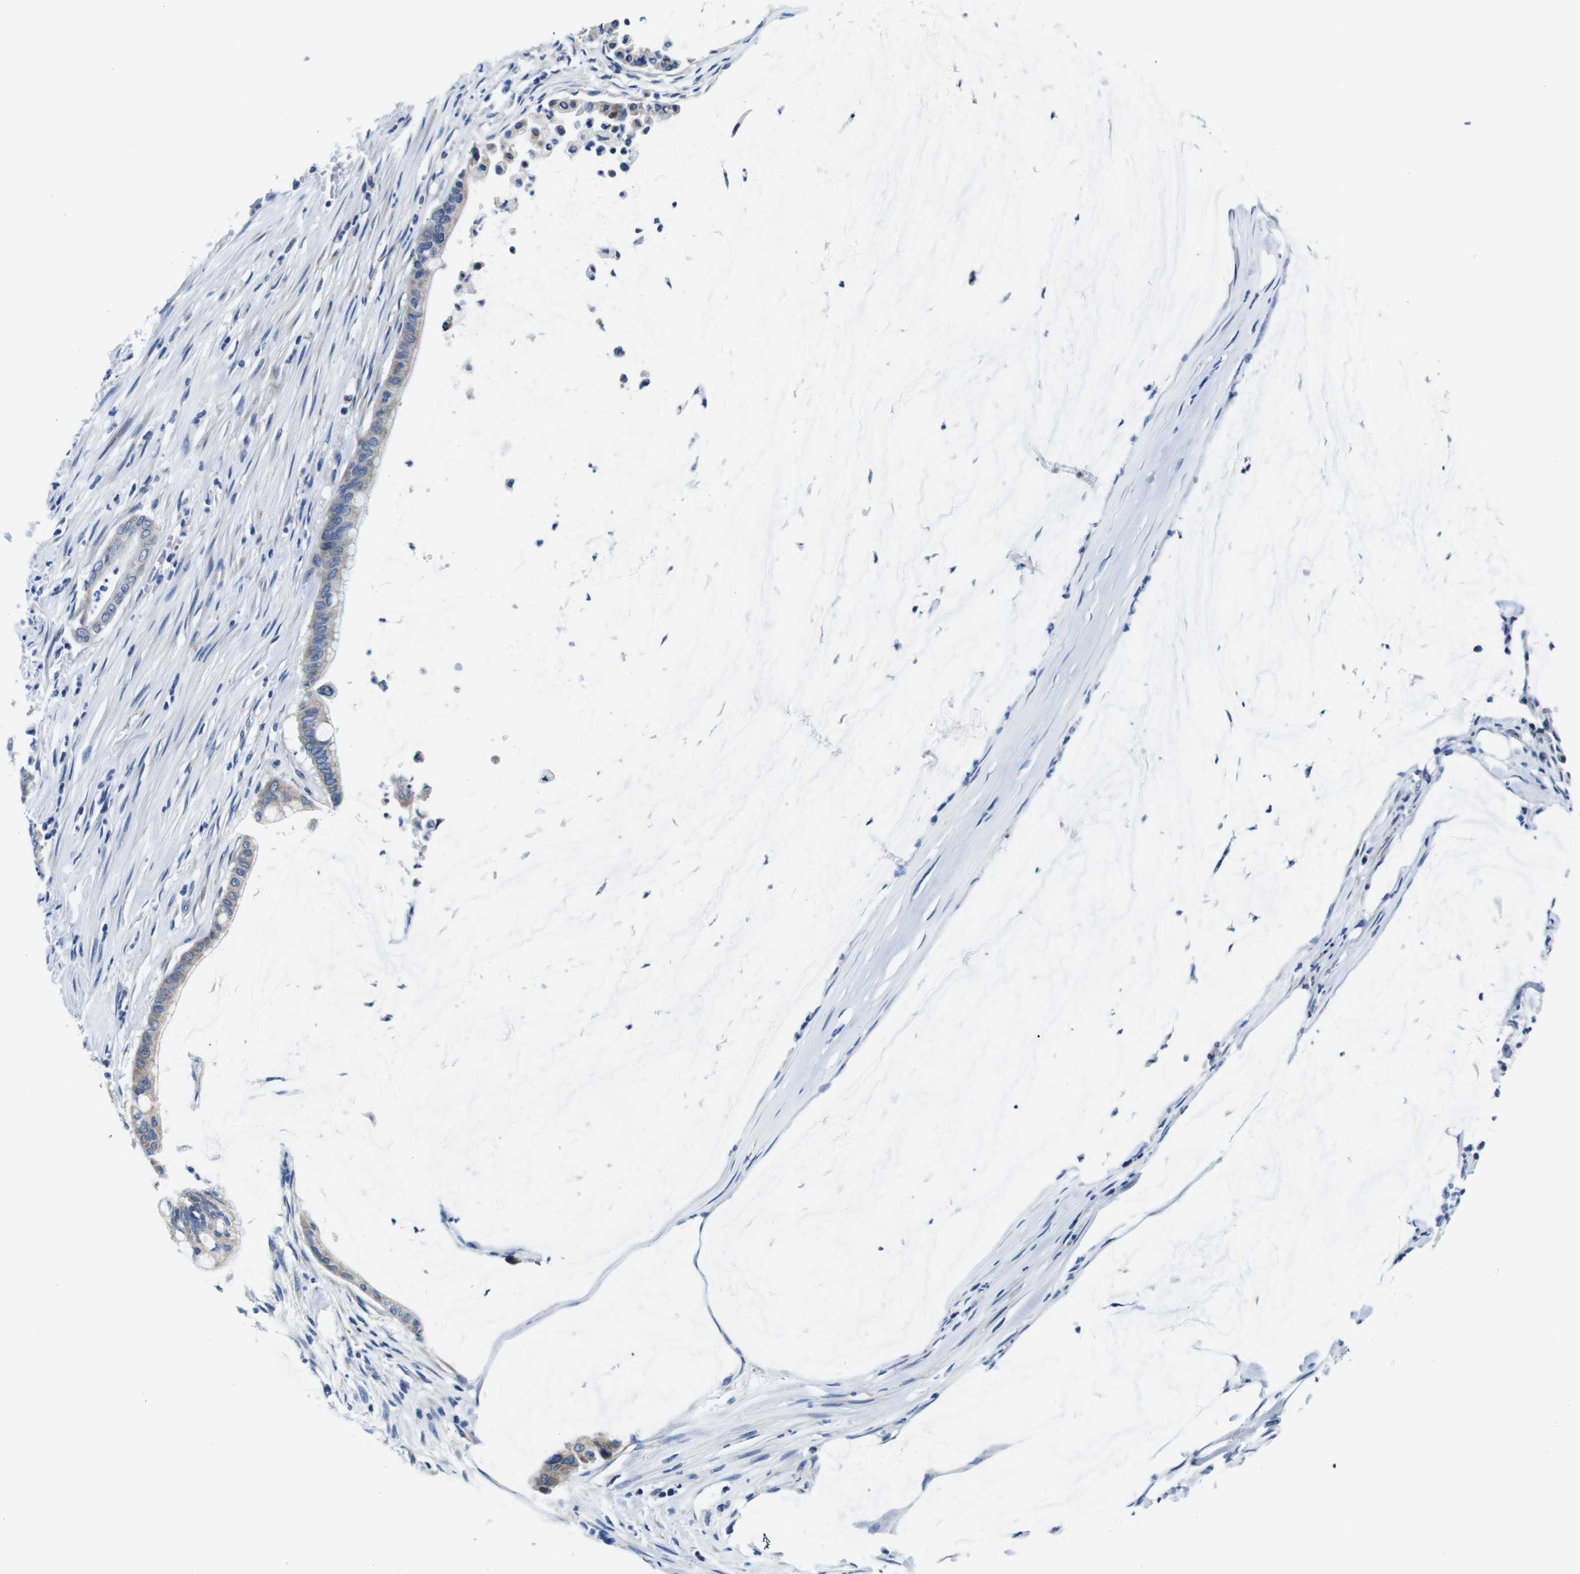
{"staining": {"intensity": "weak", "quantity": "25%-75%", "location": "cytoplasmic/membranous"}, "tissue": "pancreatic cancer", "cell_type": "Tumor cells", "image_type": "cancer", "snomed": [{"axis": "morphology", "description": "Adenocarcinoma, NOS"}, {"axis": "topography", "description": "Pancreas"}], "caption": "DAB immunohistochemical staining of human pancreatic cancer exhibits weak cytoplasmic/membranous protein positivity in about 25%-75% of tumor cells.", "gene": "SNX19", "patient": {"sex": "male", "age": 41}}